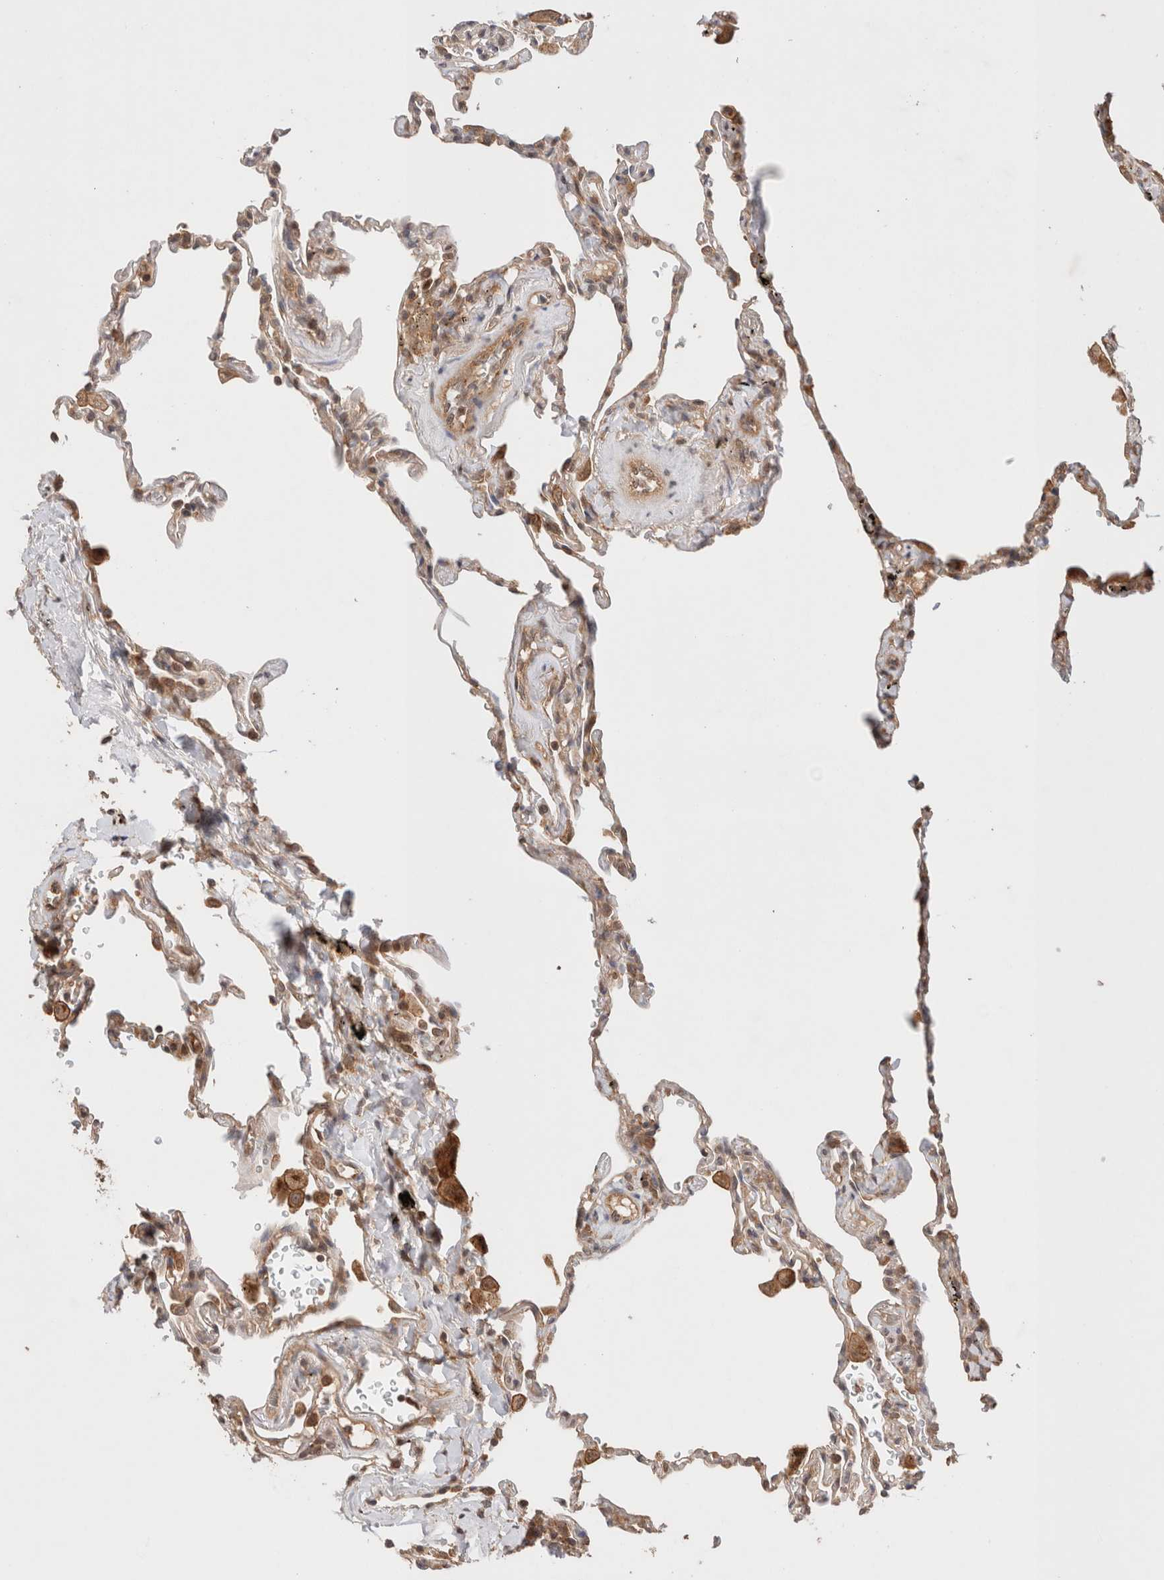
{"staining": {"intensity": "moderate", "quantity": "25%-75%", "location": "cytoplasmic/membranous"}, "tissue": "lung", "cell_type": "Alveolar cells", "image_type": "normal", "snomed": [{"axis": "morphology", "description": "Normal tissue, NOS"}, {"axis": "topography", "description": "Lung"}], "caption": "IHC of normal human lung displays medium levels of moderate cytoplasmic/membranous positivity in about 25%-75% of alveolar cells. The protein is shown in brown color, while the nuclei are stained blue.", "gene": "SIKE1", "patient": {"sex": "male", "age": 59}}